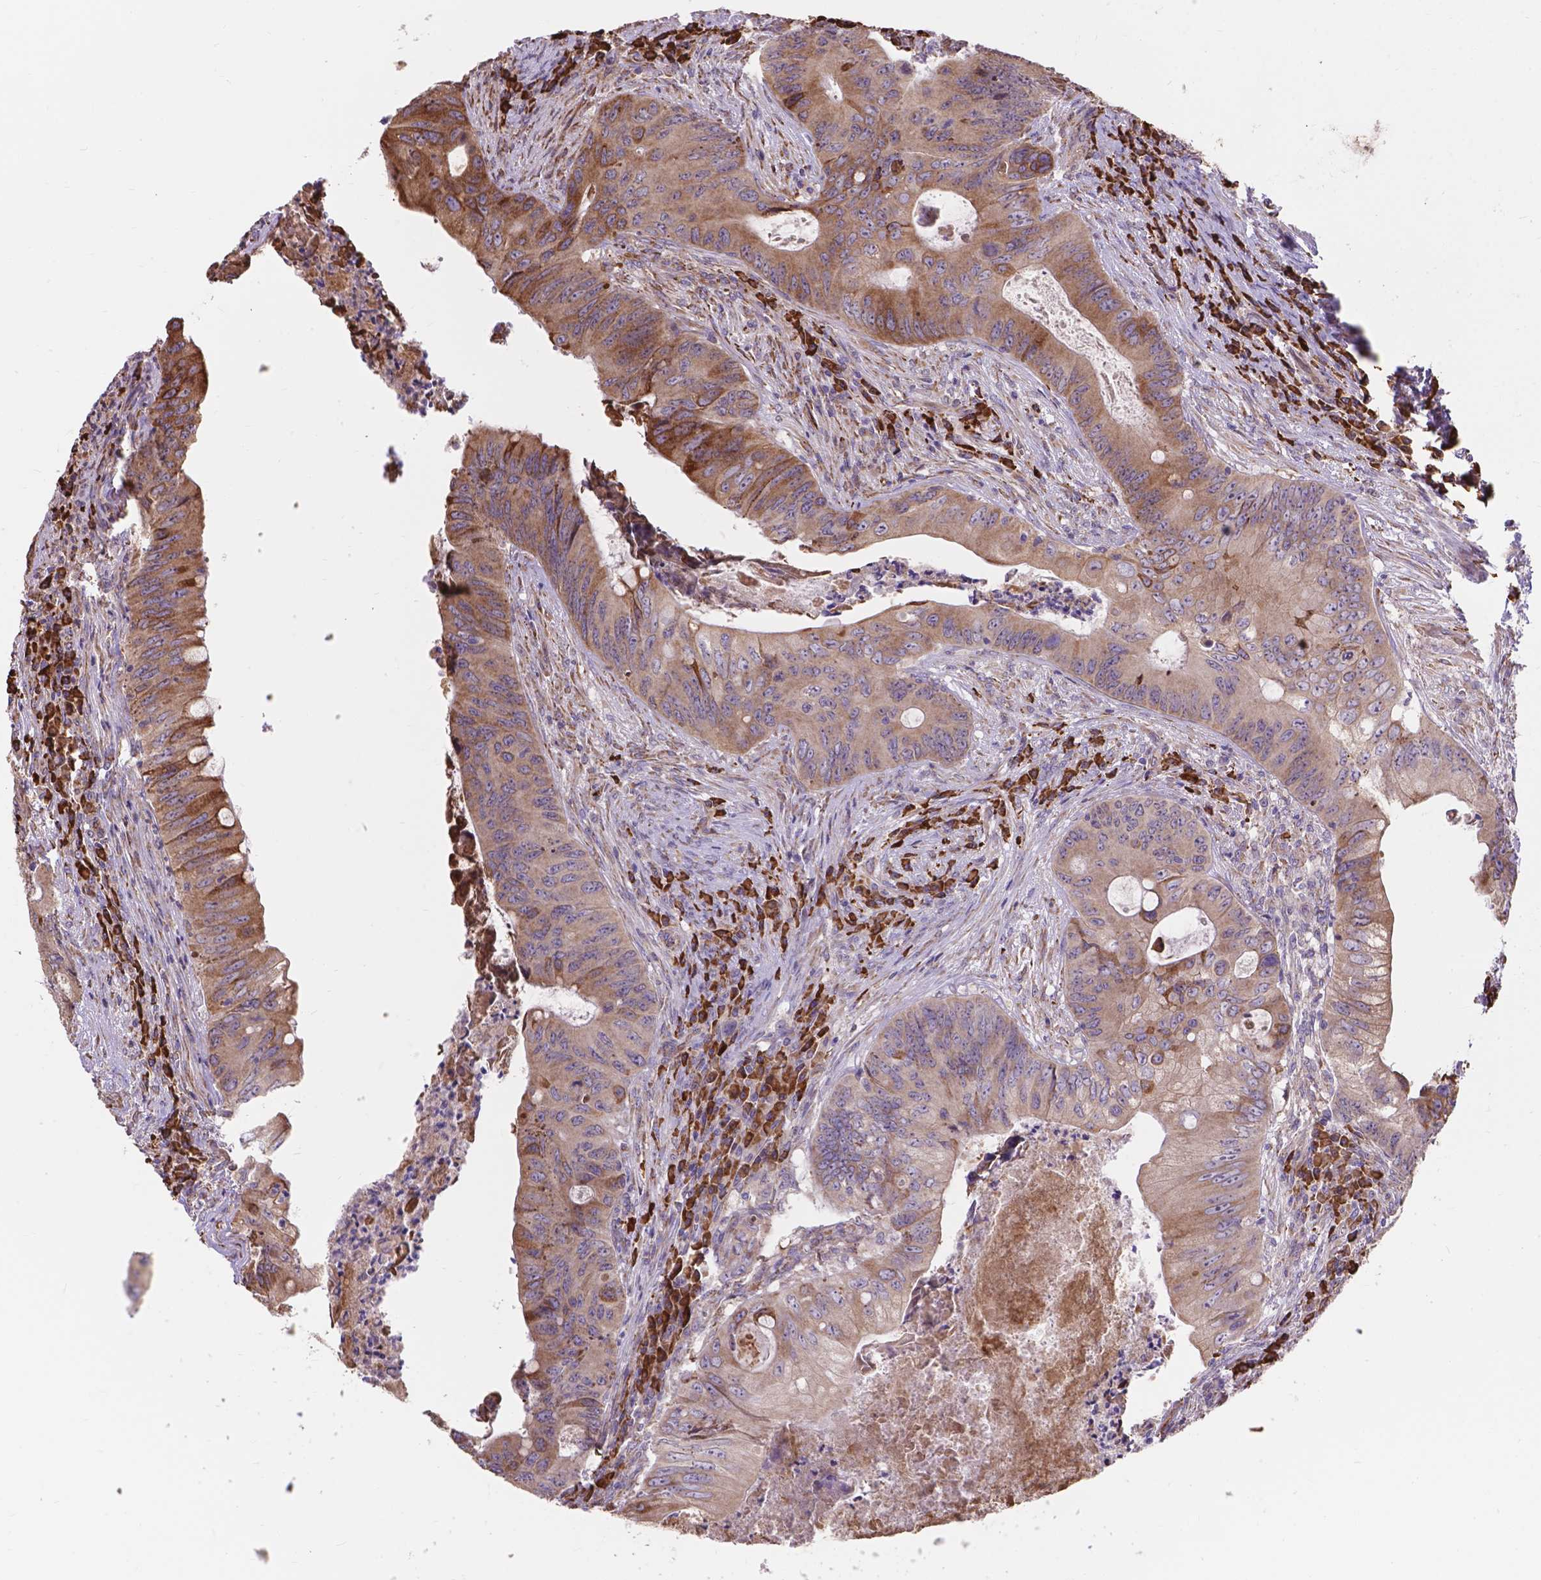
{"staining": {"intensity": "moderate", "quantity": "25%-75%", "location": "cytoplasmic/membranous"}, "tissue": "colorectal cancer", "cell_type": "Tumor cells", "image_type": "cancer", "snomed": [{"axis": "morphology", "description": "Adenocarcinoma, NOS"}, {"axis": "topography", "description": "Colon"}], "caption": "Immunohistochemical staining of human colorectal cancer demonstrates medium levels of moderate cytoplasmic/membranous positivity in about 25%-75% of tumor cells. The protein of interest is shown in brown color, while the nuclei are stained blue.", "gene": "IPO11", "patient": {"sex": "female", "age": 74}}